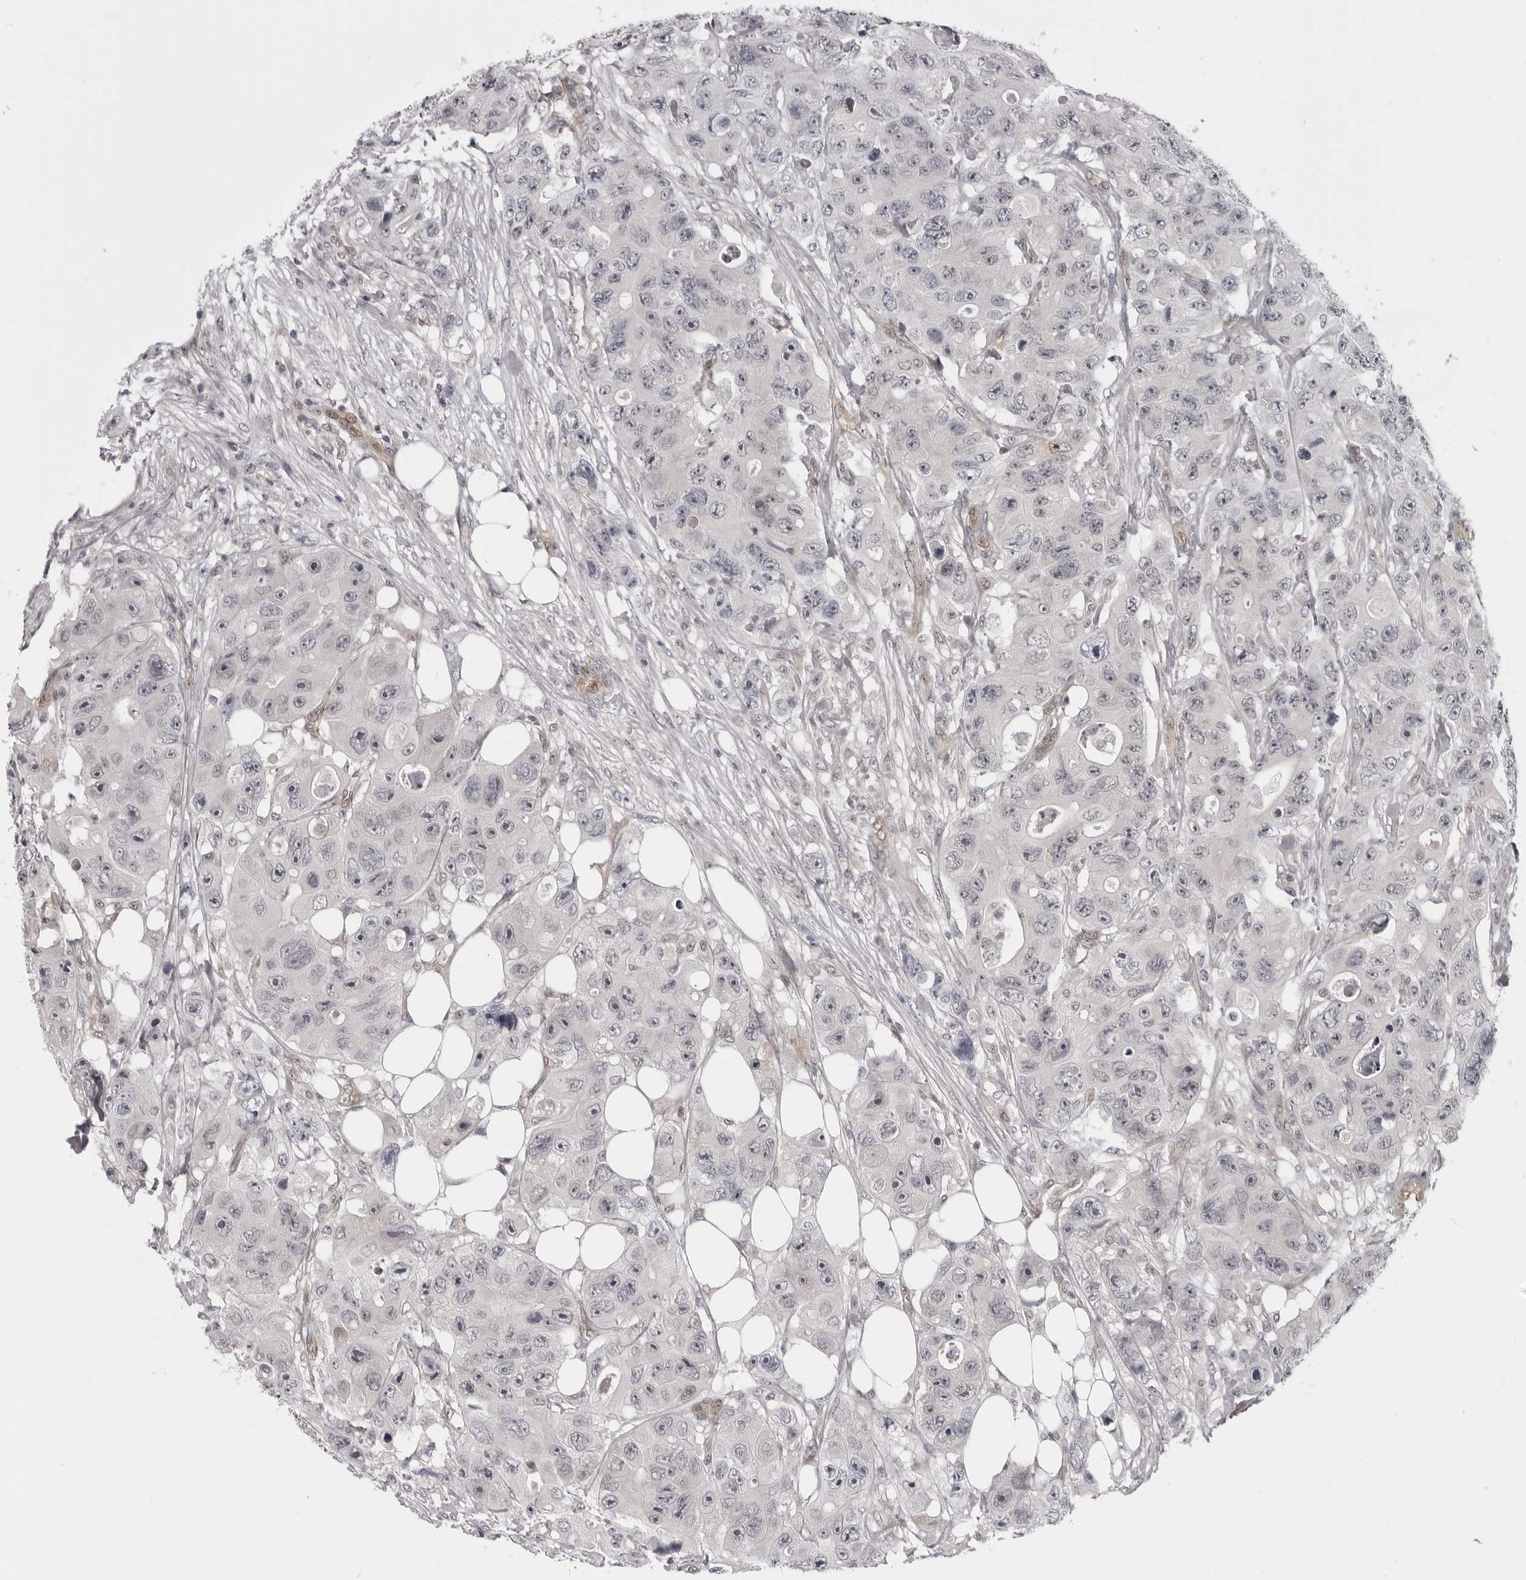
{"staining": {"intensity": "weak", "quantity": "<25%", "location": "nuclear"}, "tissue": "colorectal cancer", "cell_type": "Tumor cells", "image_type": "cancer", "snomed": [{"axis": "morphology", "description": "Adenocarcinoma, NOS"}, {"axis": "topography", "description": "Colon"}], "caption": "Colorectal cancer (adenocarcinoma) was stained to show a protein in brown. There is no significant staining in tumor cells.", "gene": "MAPK12", "patient": {"sex": "female", "age": 46}}